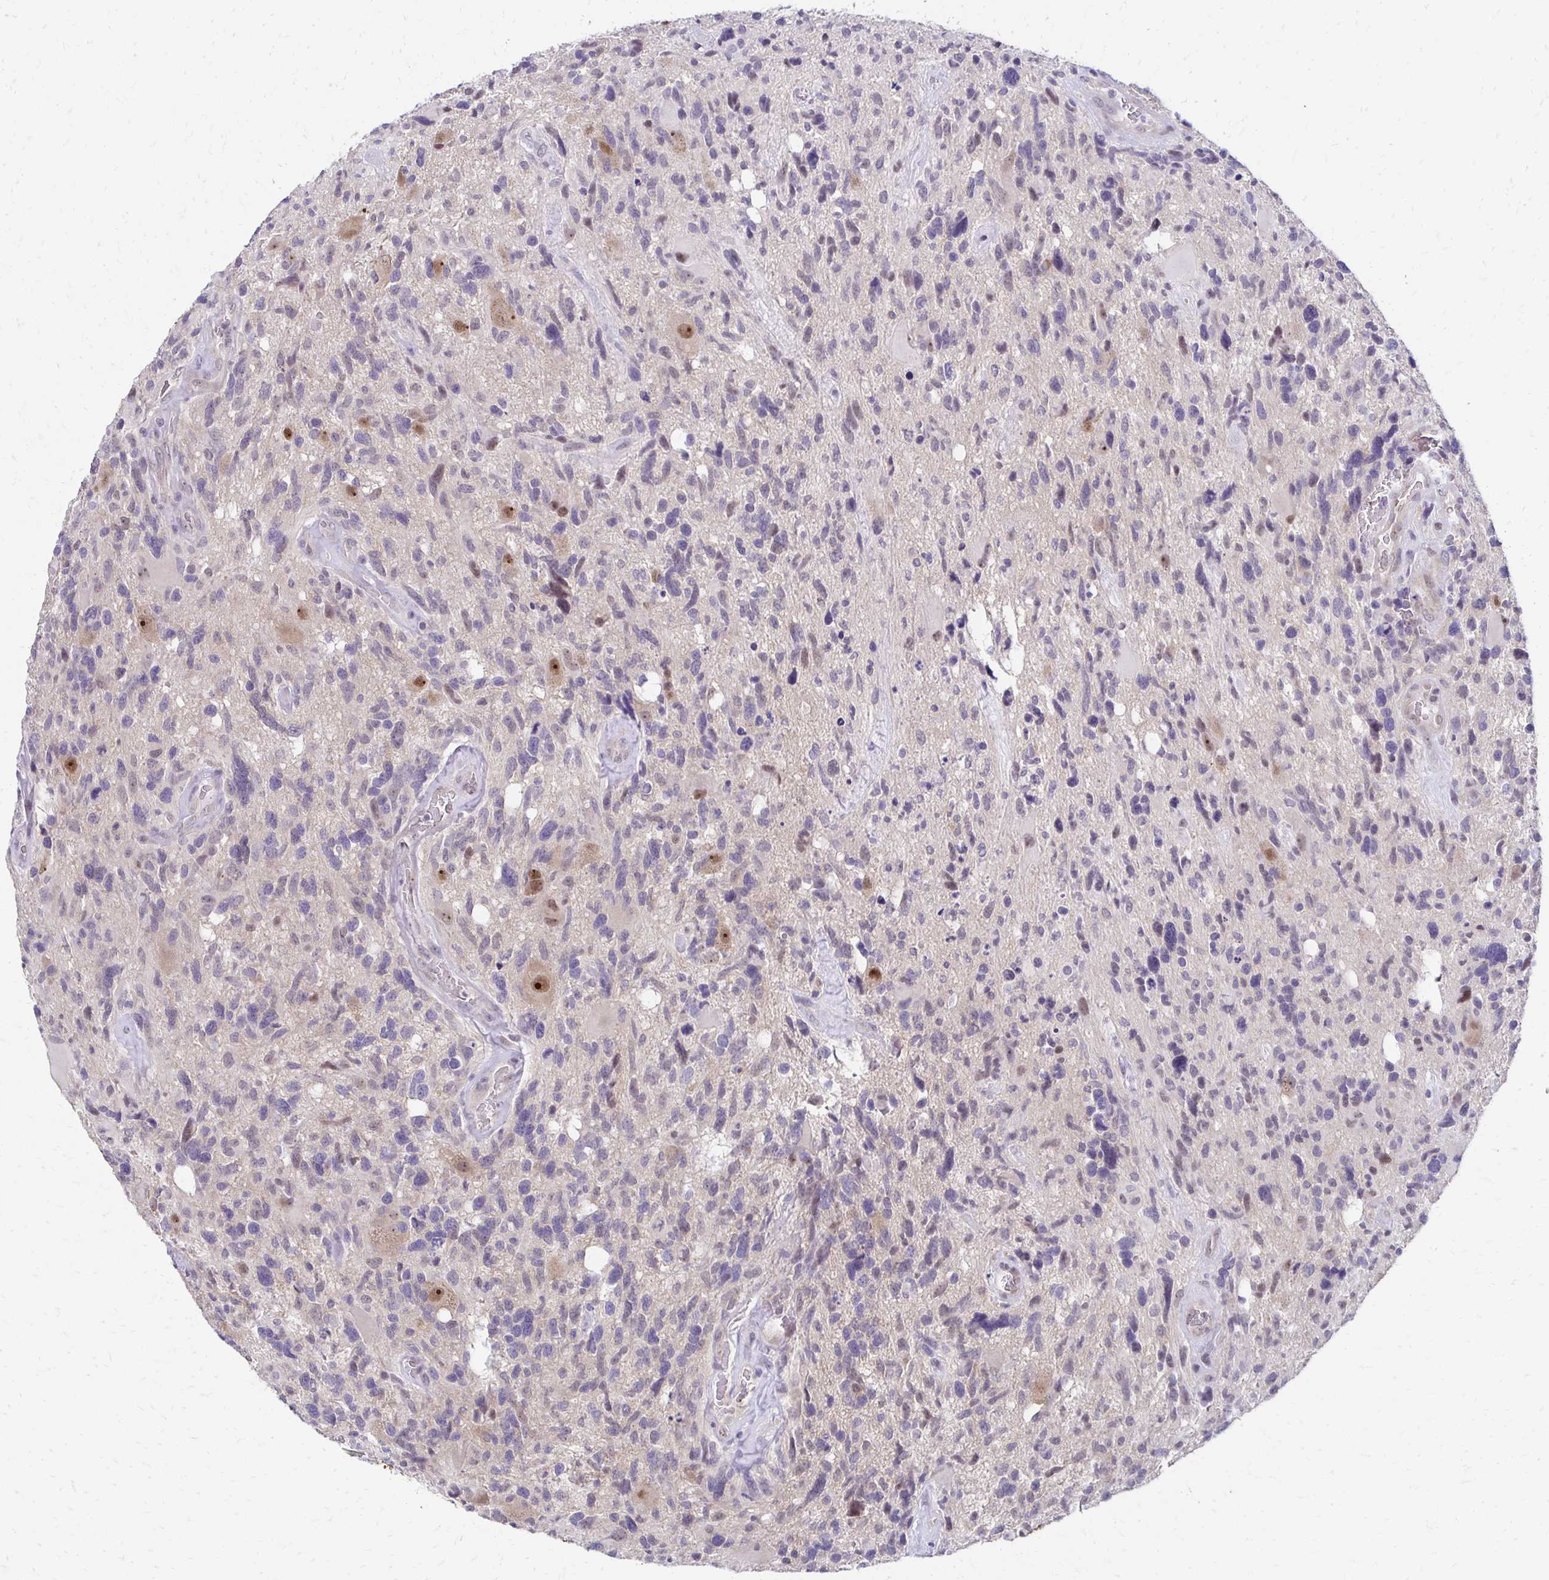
{"staining": {"intensity": "negative", "quantity": "none", "location": "none"}, "tissue": "glioma", "cell_type": "Tumor cells", "image_type": "cancer", "snomed": [{"axis": "morphology", "description": "Glioma, malignant, High grade"}, {"axis": "topography", "description": "Brain"}], "caption": "Micrograph shows no protein expression in tumor cells of malignant high-grade glioma tissue. (DAB immunohistochemistry visualized using brightfield microscopy, high magnification).", "gene": "C1QTNF2", "patient": {"sex": "male", "age": 49}}